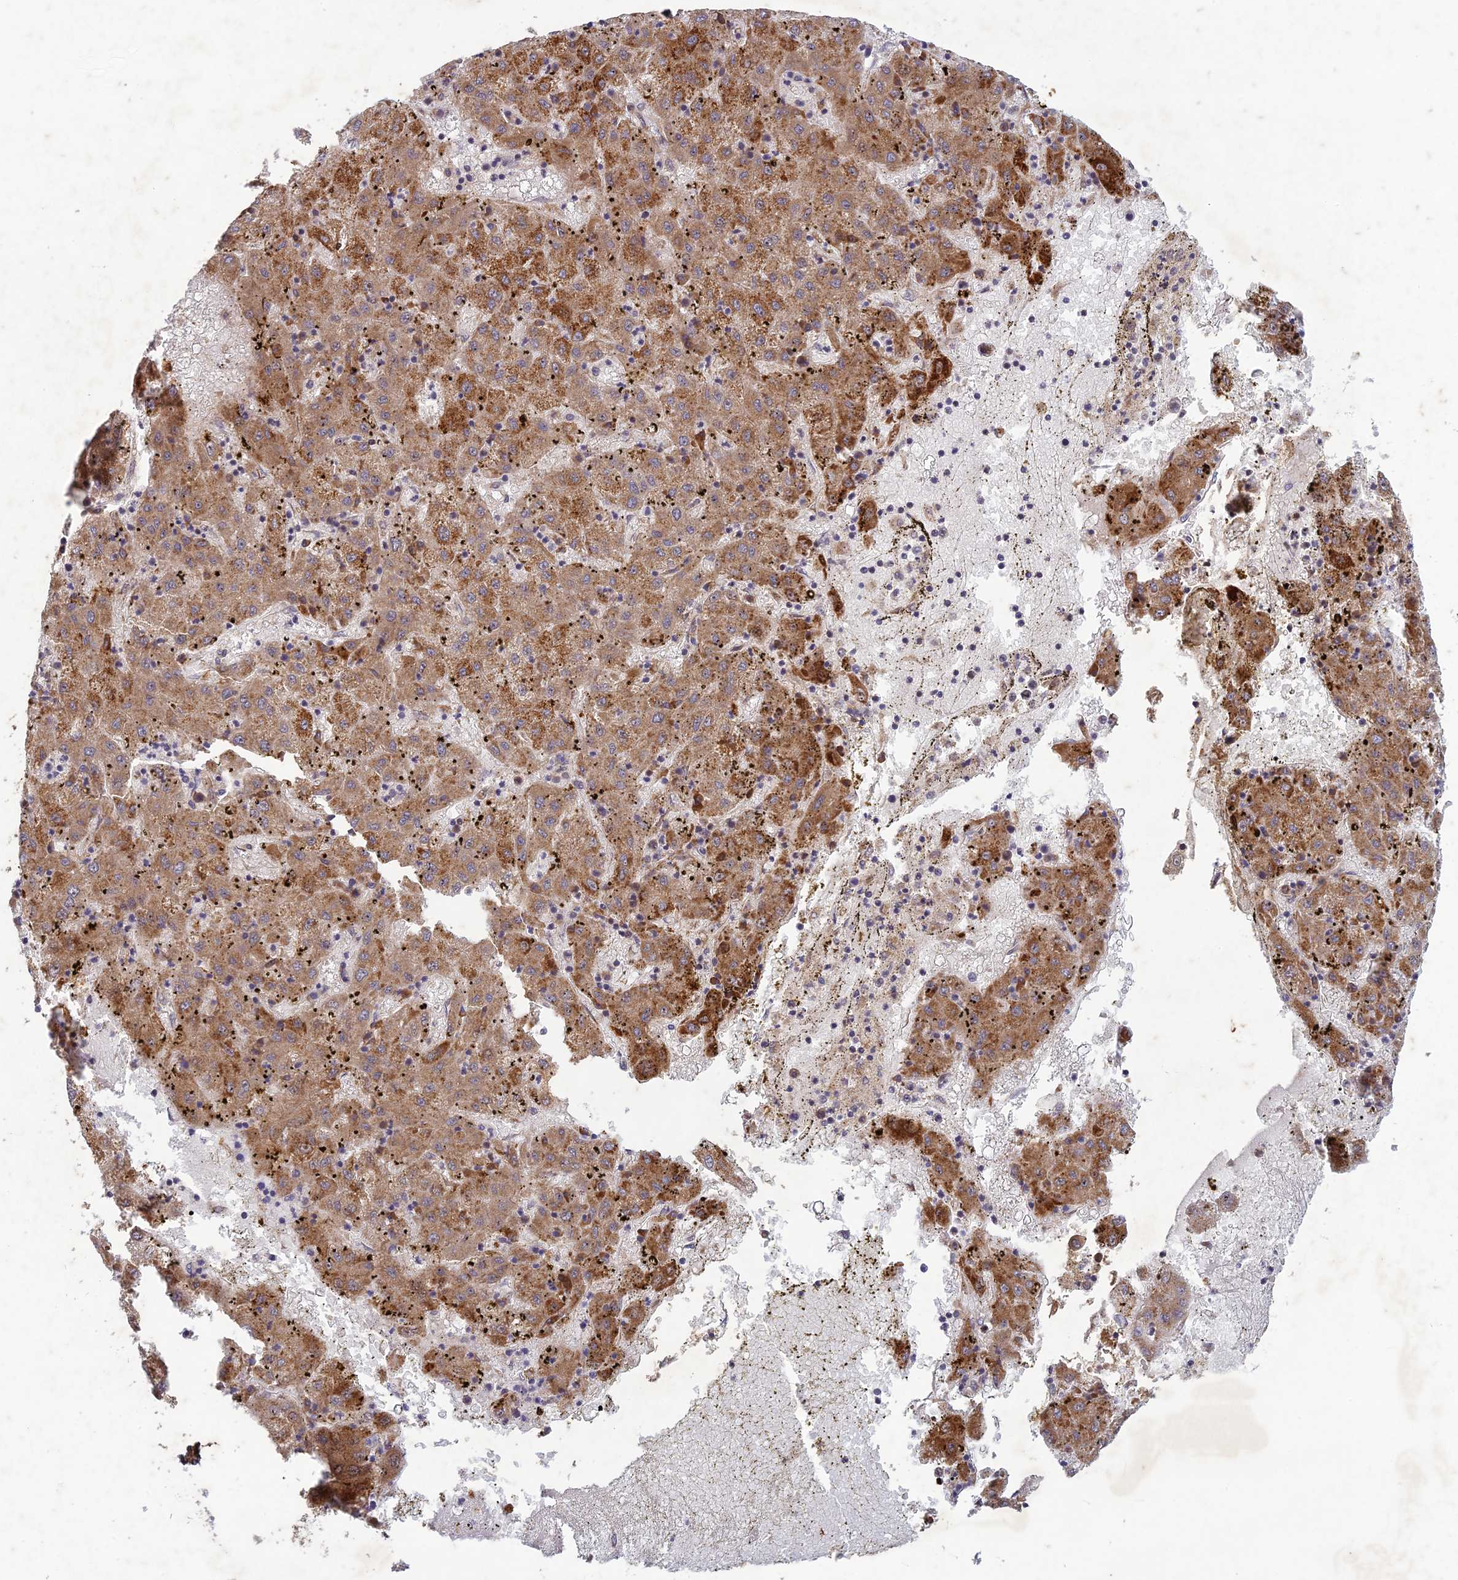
{"staining": {"intensity": "strong", "quantity": "25%-75%", "location": "cytoplasmic/membranous"}, "tissue": "liver cancer", "cell_type": "Tumor cells", "image_type": "cancer", "snomed": [{"axis": "morphology", "description": "Carcinoma, Hepatocellular, NOS"}, {"axis": "topography", "description": "Liver"}], "caption": "A high-resolution image shows immunohistochemistry (IHC) staining of hepatocellular carcinoma (liver), which exhibits strong cytoplasmic/membranous positivity in about 25%-75% of tumor cells.", "gene": "TCF25", "patient": {"sex": "male", "age": 72}}